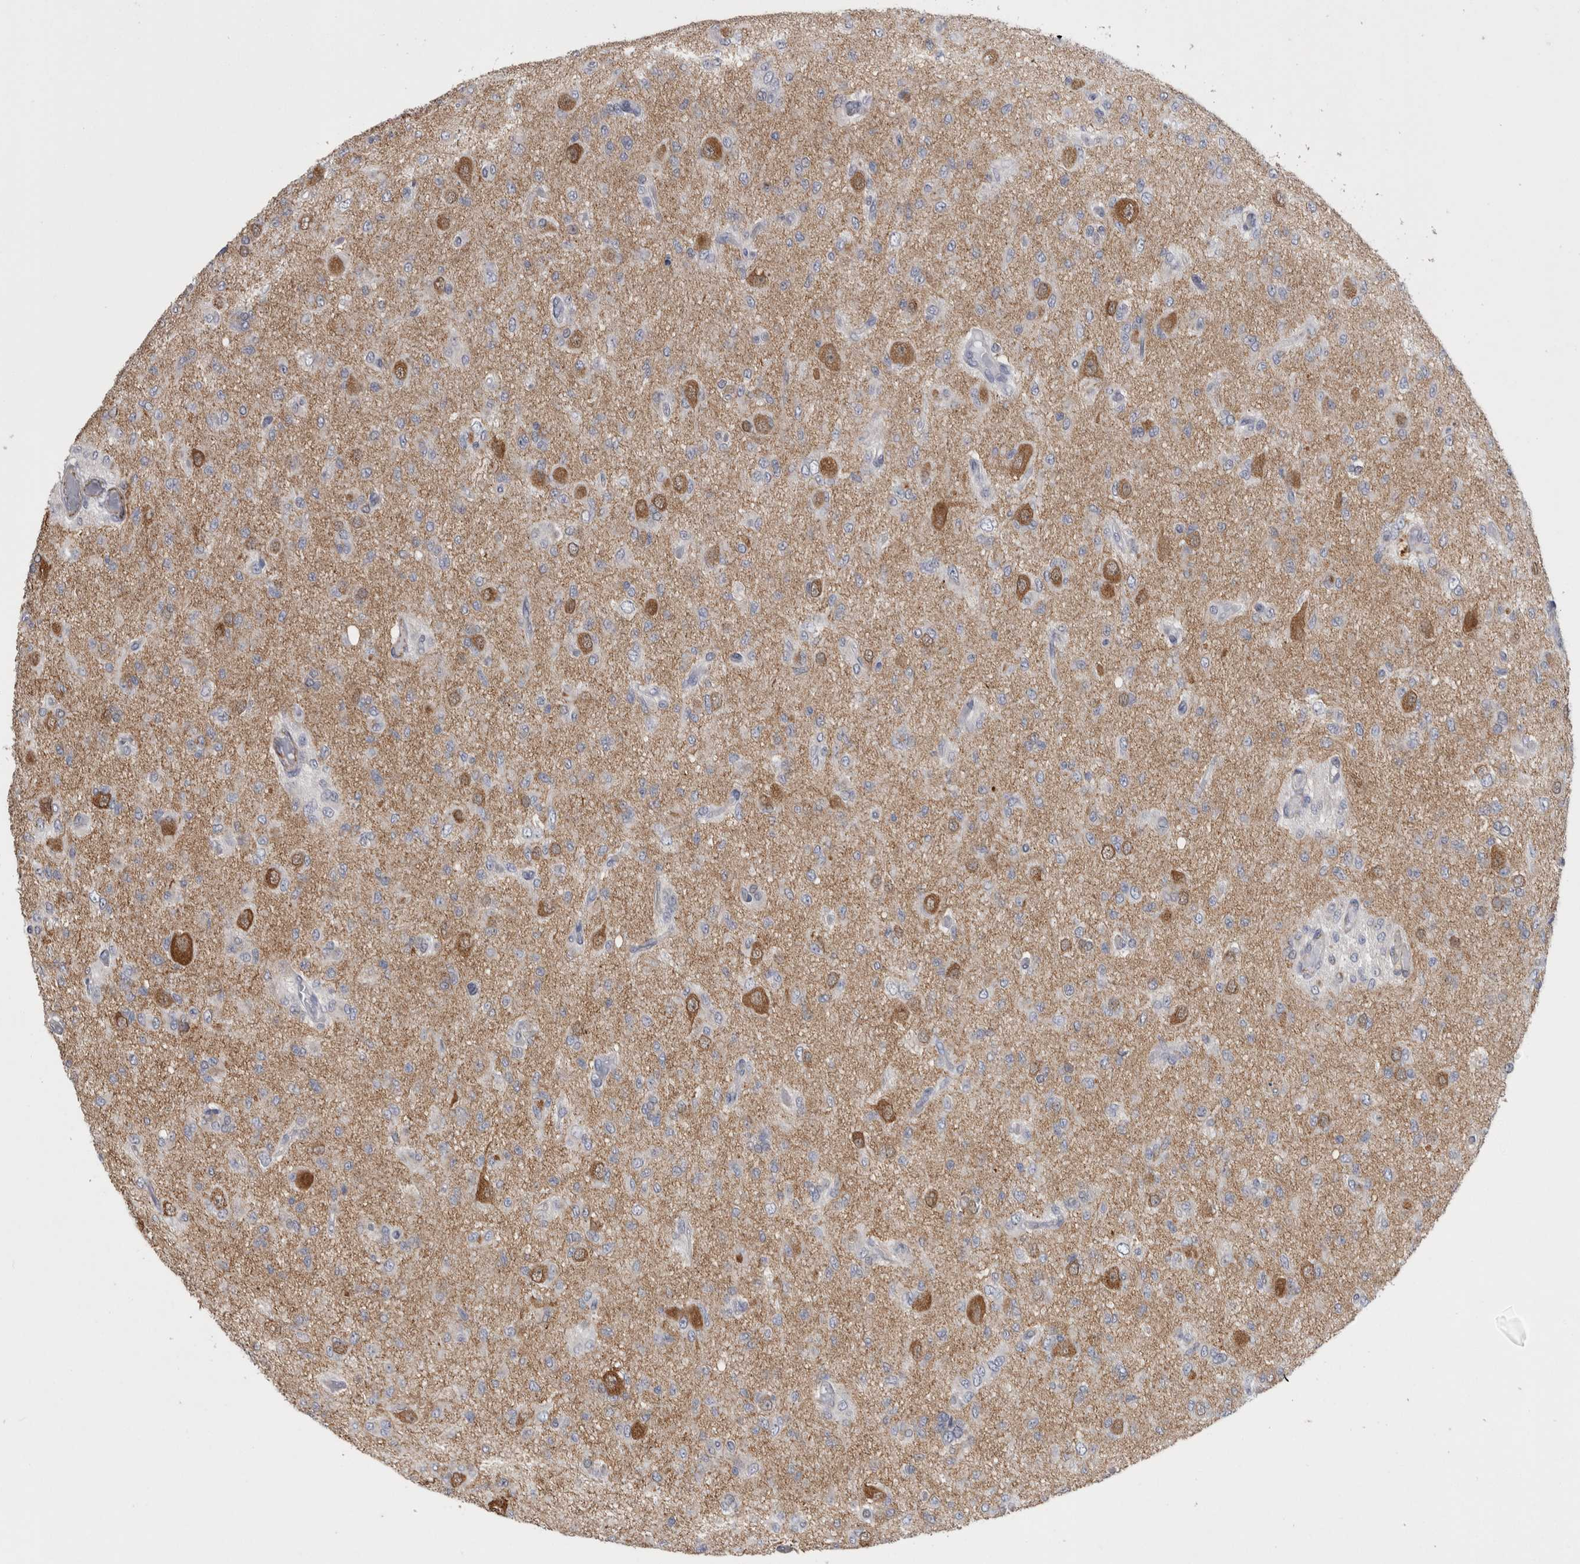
{"staining": {"intensity": "negative", "quantity": "none", "location": "none"}, "tissue": "glioma", "cell_type": "Tumor cells", "image_type": "cancer", "snomed": [{"axis": "morphology", "description": "Glioma, malignant, High grade"}, {"axis": "topography", "description": "Brain"}], "caption": "There is no significant expression in tumor cells of malignant high-grade glioma. (Stains: DAB immunohistochemistry (IHC) with hematoxylin counter stain, Microscopy: brightfield microscopy at high magnification).", "gene": "ACOT7", "patient": {"sex": "female", "age": 59}}